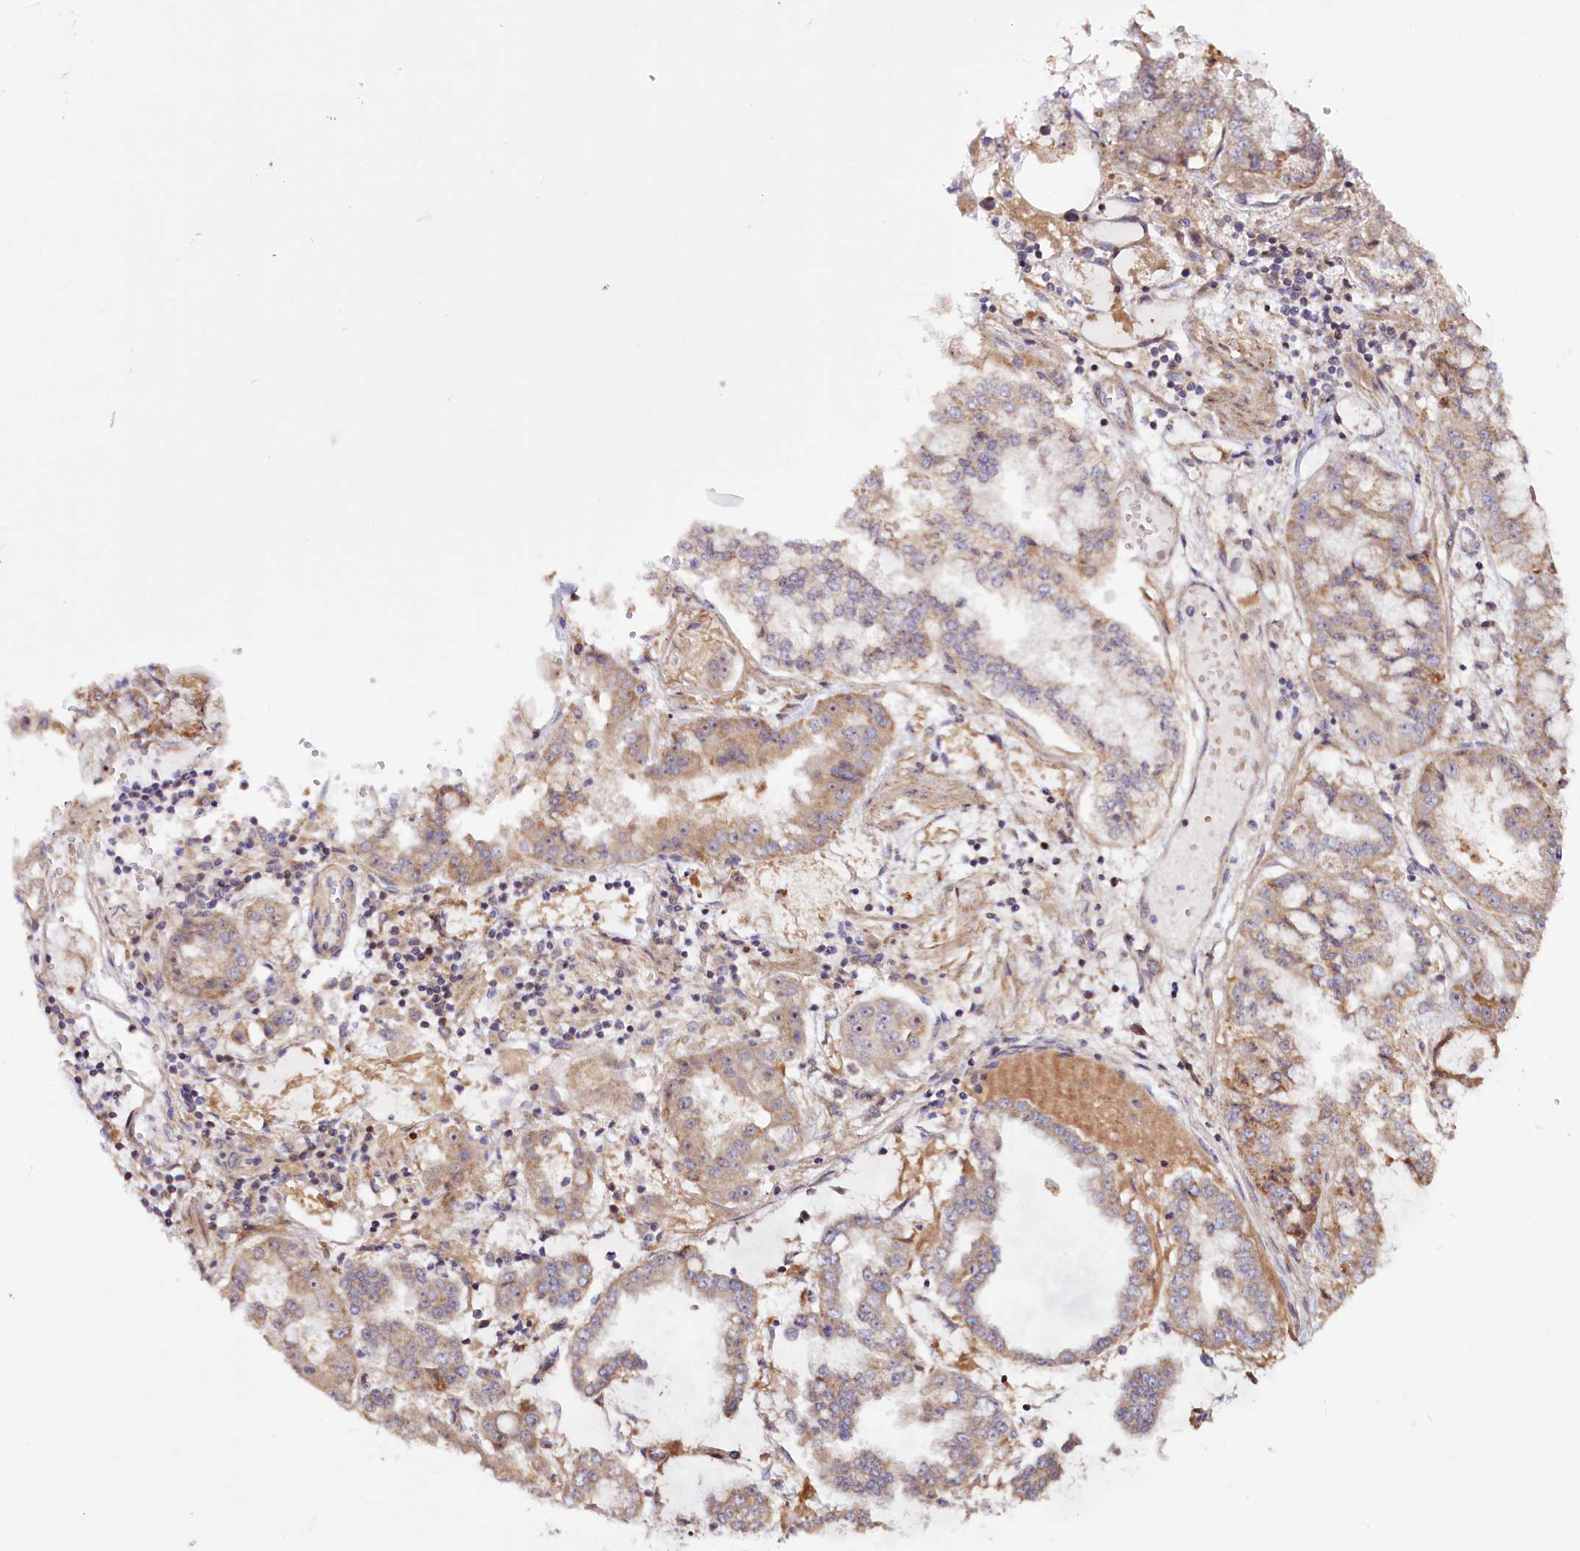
{"staining": {"intensity": "weak", "quantity": ">75%", "location": "cytoplasmic/membranous"}, "tissue": "stomach cancer", "cell_type": "Tumor cells", "image_type": "cancer", "snomed": [{"axis": "morphology", "description": "Adenocarcinoma, NOS"}, {"axis": "topography", "description": "Stomach"}], "caption": "The immunohistochemical stain shows weak cytoplasmic/membranous positivity in tumor cells of stomach cancer tissue.", "gene": "ST7", "patient": {"sex": "male", "age": 76}}